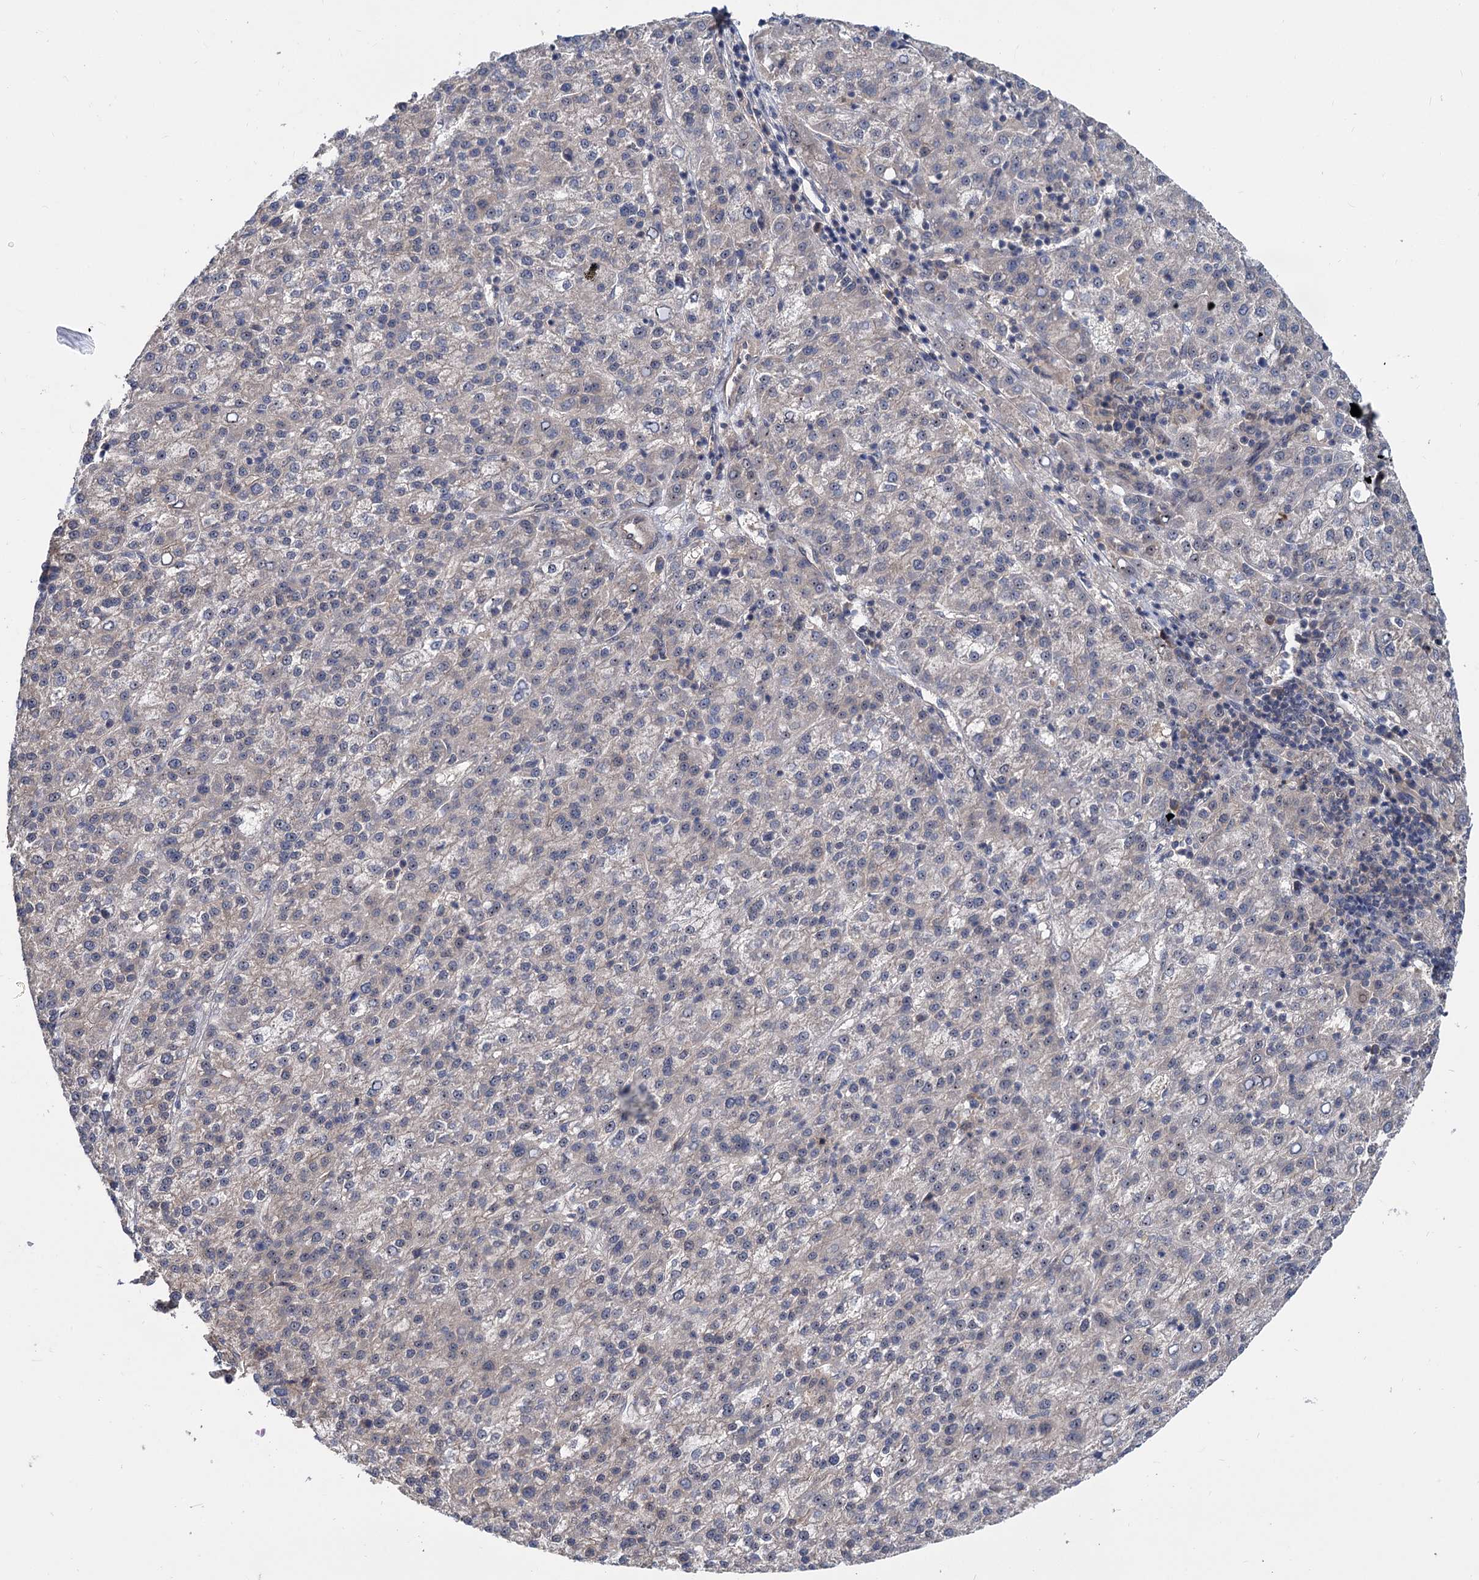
{"staining": {"intensity": "moderate", "quantity": "<25%", "location": "nuclear"}, "tissue": "liver cancer", "cell_type": "Tumor cells", "image_type": "cancer", "snomed": [{"axis": "morphology", "description": "Carcinoma, Hepatocellular, NOS"}, {"axis": "topography", "description": "Liver"}], "caption": "Liver cancer (hepatocellular carcinoma) tissue shows moderate nuclear positivity in about <25% of tumor cells, visualized by immunohistochemistry.", "gene": "SNX15", "patient": {"sex": "female", "age": 58}}